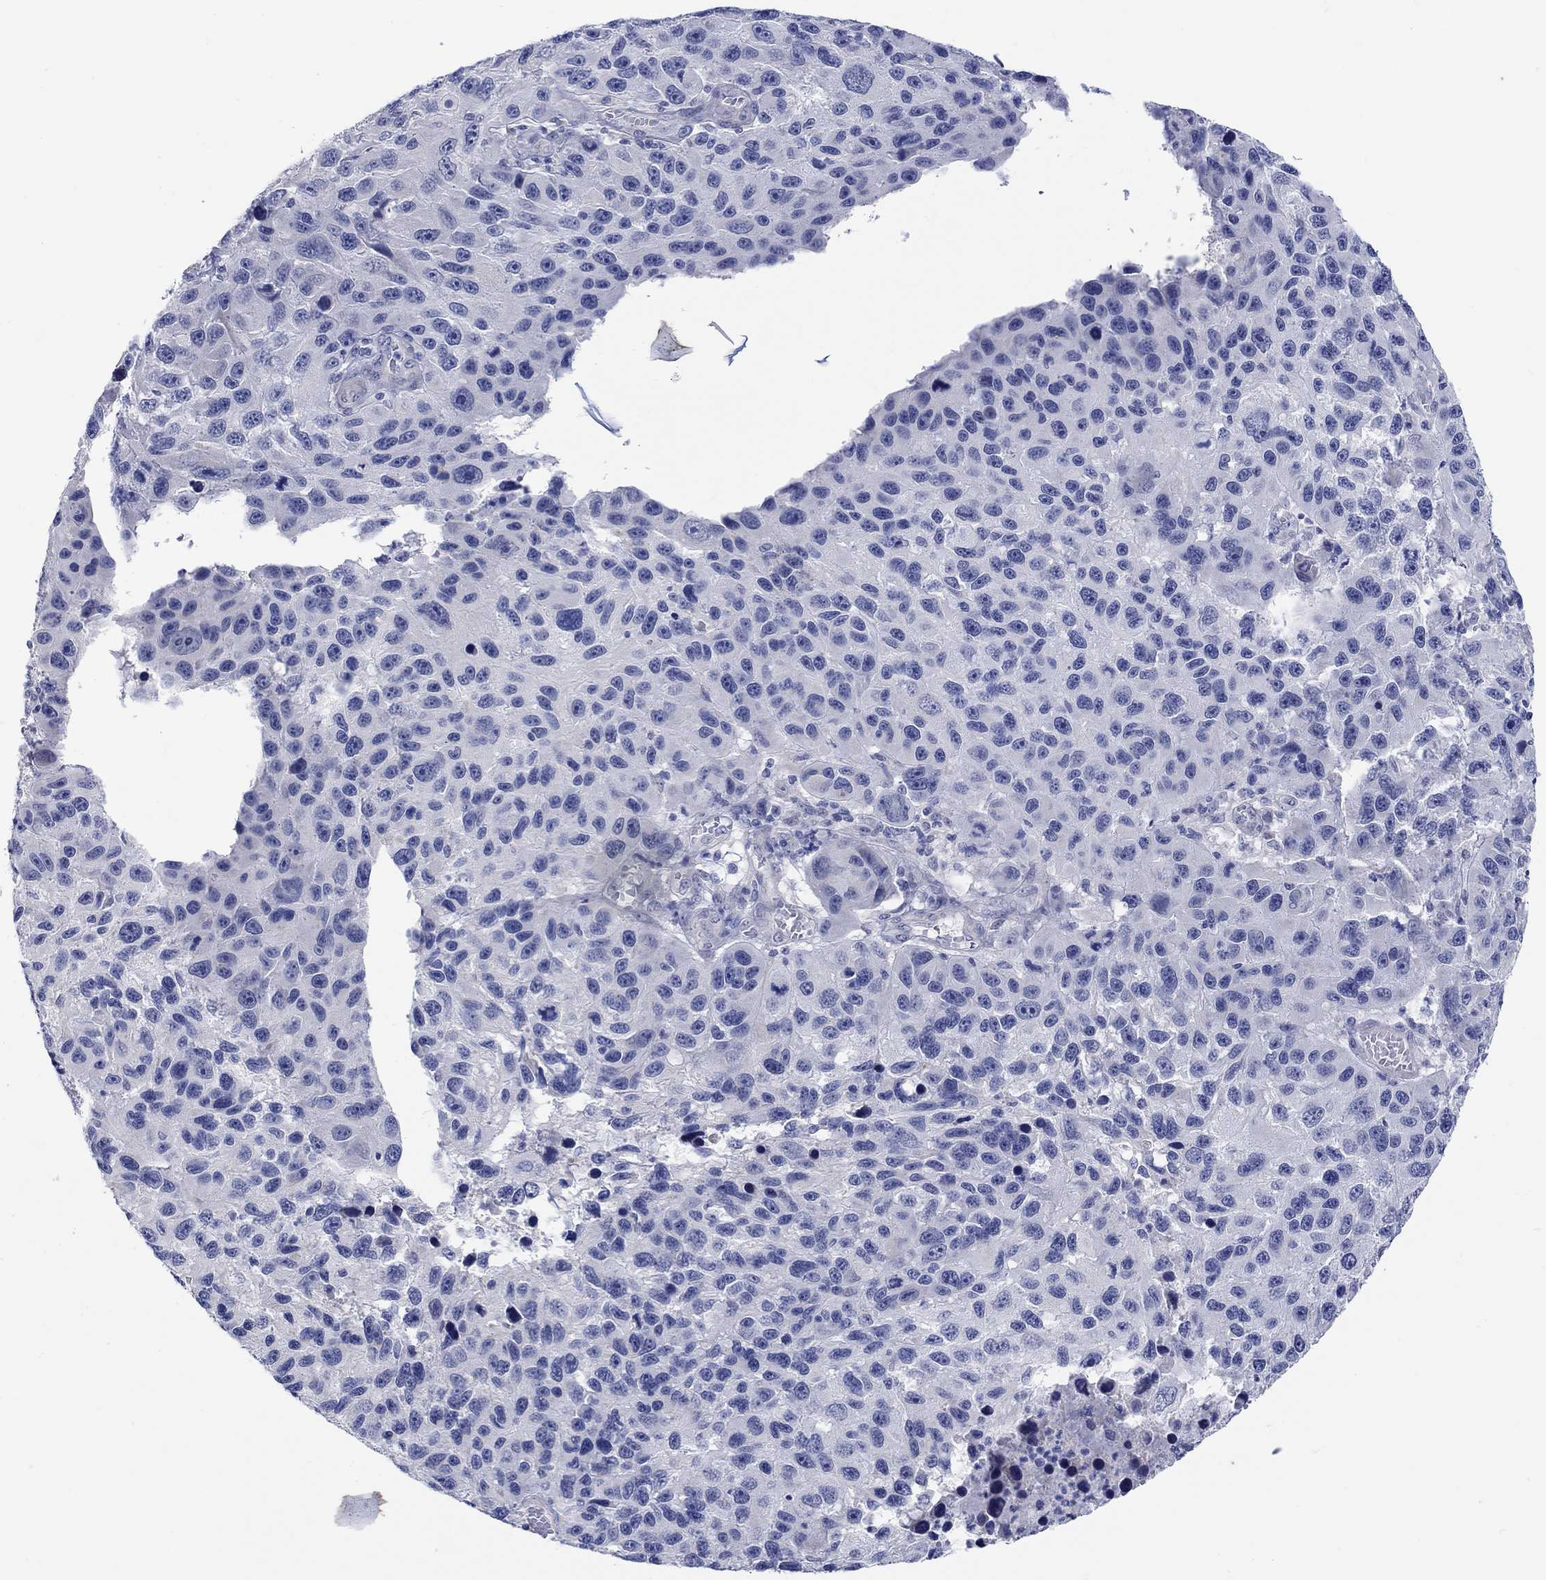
{"staining": {"intensity": "negative", "quantity": "none", "location": "none"}, "tissue": "melanoma", "cell_type": "Tumor cells", "image_type": "cancer", "snomed": [{"axis": "morphology", "description": "Malignant melanoma, NOS"}, {"axis": "topography", "description": "Skin"}], "caption": "The immunohistochemistry micrograph has no significant expression in tumor cells of malignant melanoma tissue. The staining was performed using DAB to visualize the protein expression in brown, while the nuclei were stained in blue with hematoxylin (Magnification: 20x).", "gene": "KRT222", "patient": {"sex": "male", "age": 53}}